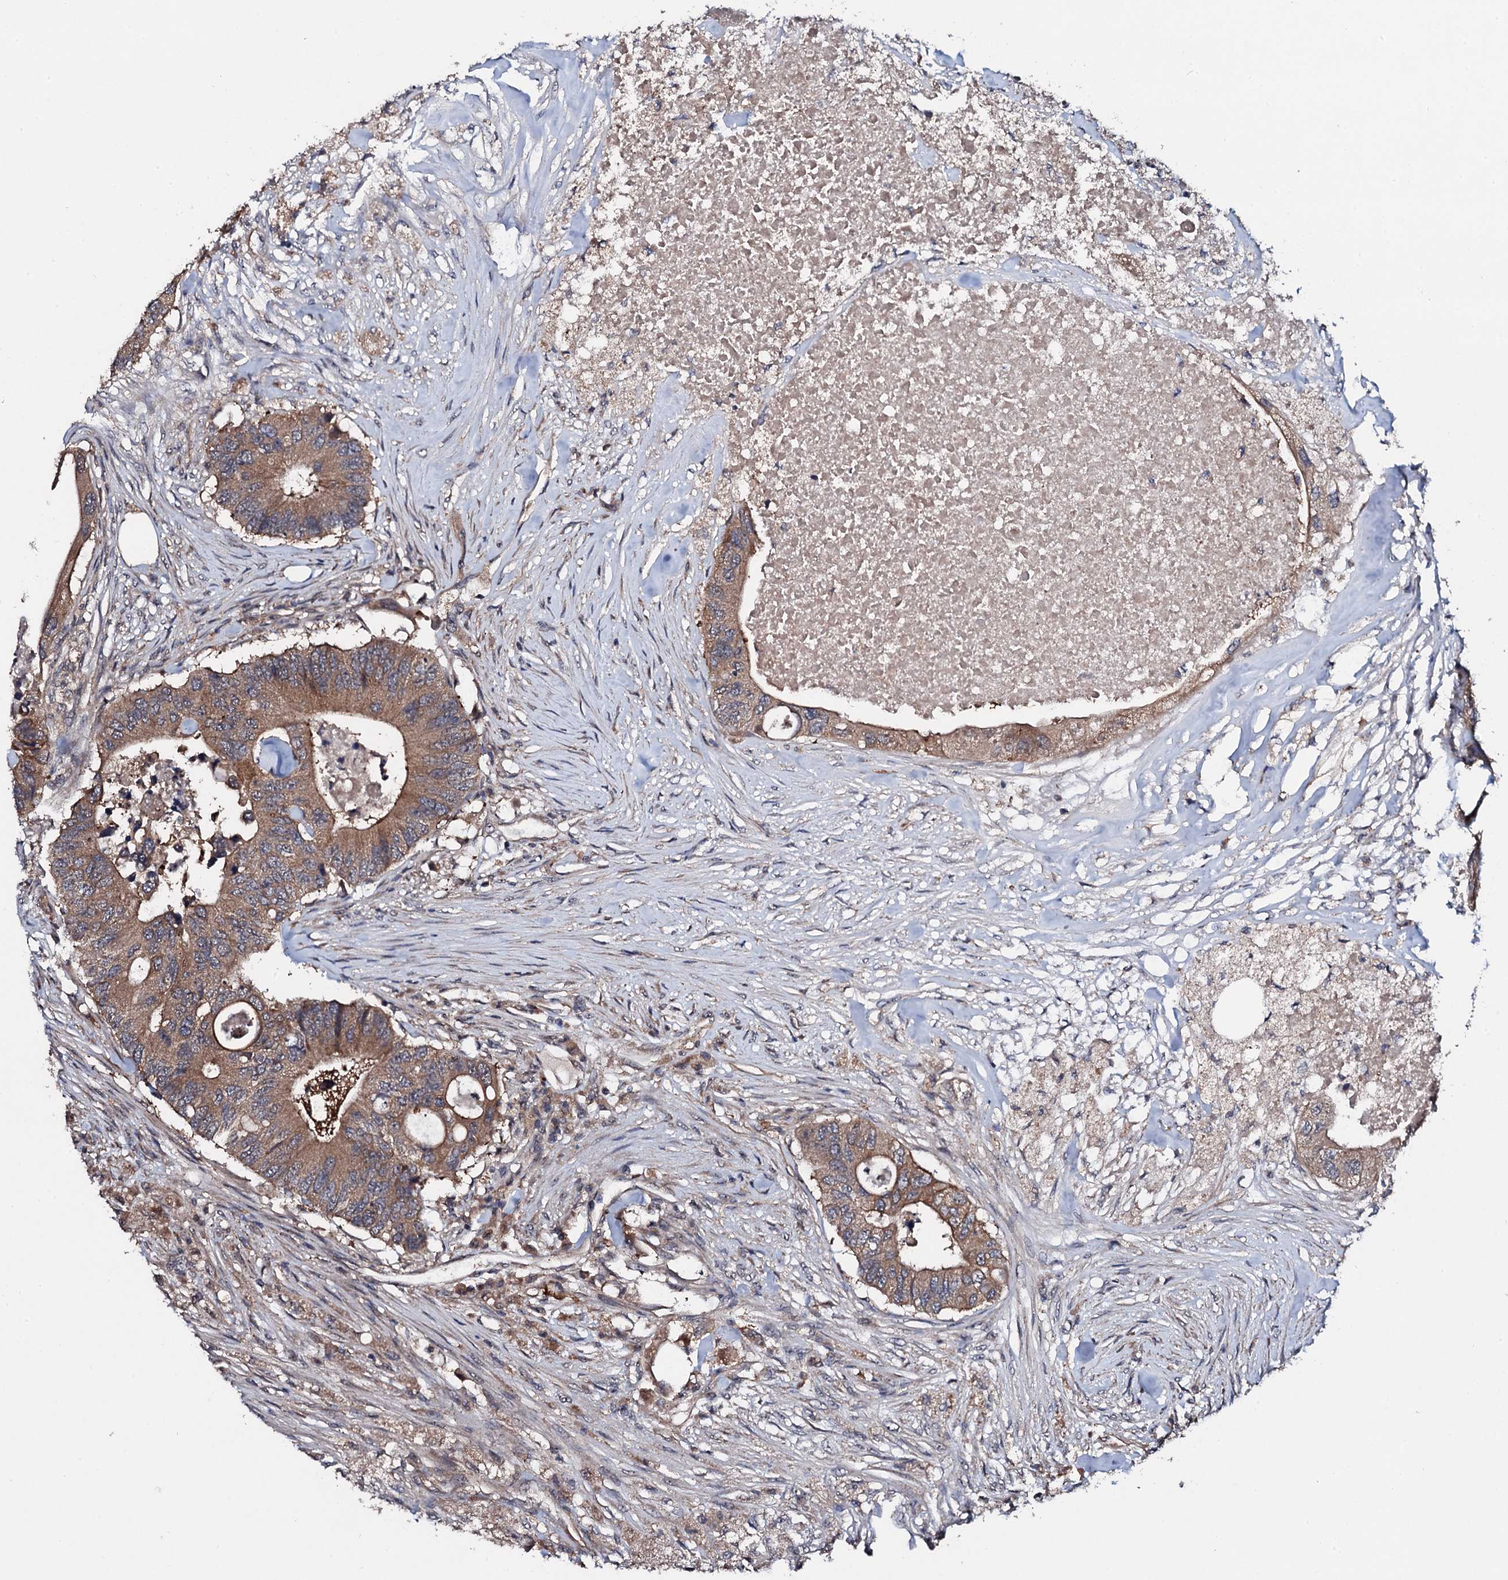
{"staining": {"intensity": "moderate", "quantity": ">75%", "location": "cytoplasmic/membranous"}, "tissue": "colorectal cancer", "cell_type": "Tumor cells", "image_type": "cancer", "snomed": [{"axis": "morphology", "description": "Adenocarcinoma, NOS"}, {"axis": "topography", "description": "Colon"}], "caption": "A medium amount of moderate cytoplasmic/membranous staining is present in approximately >75% of tumor cells in colorectal cancer (adenocarcinoma) tissue. Using DAB (3,3'-diaminobenzidine) (brown) and hematoxylin (blue) stains, captured at high magnification using brightfield microscopy.", "gene": "IP6K1", "patient": {"sex": "male", "age": 71}}